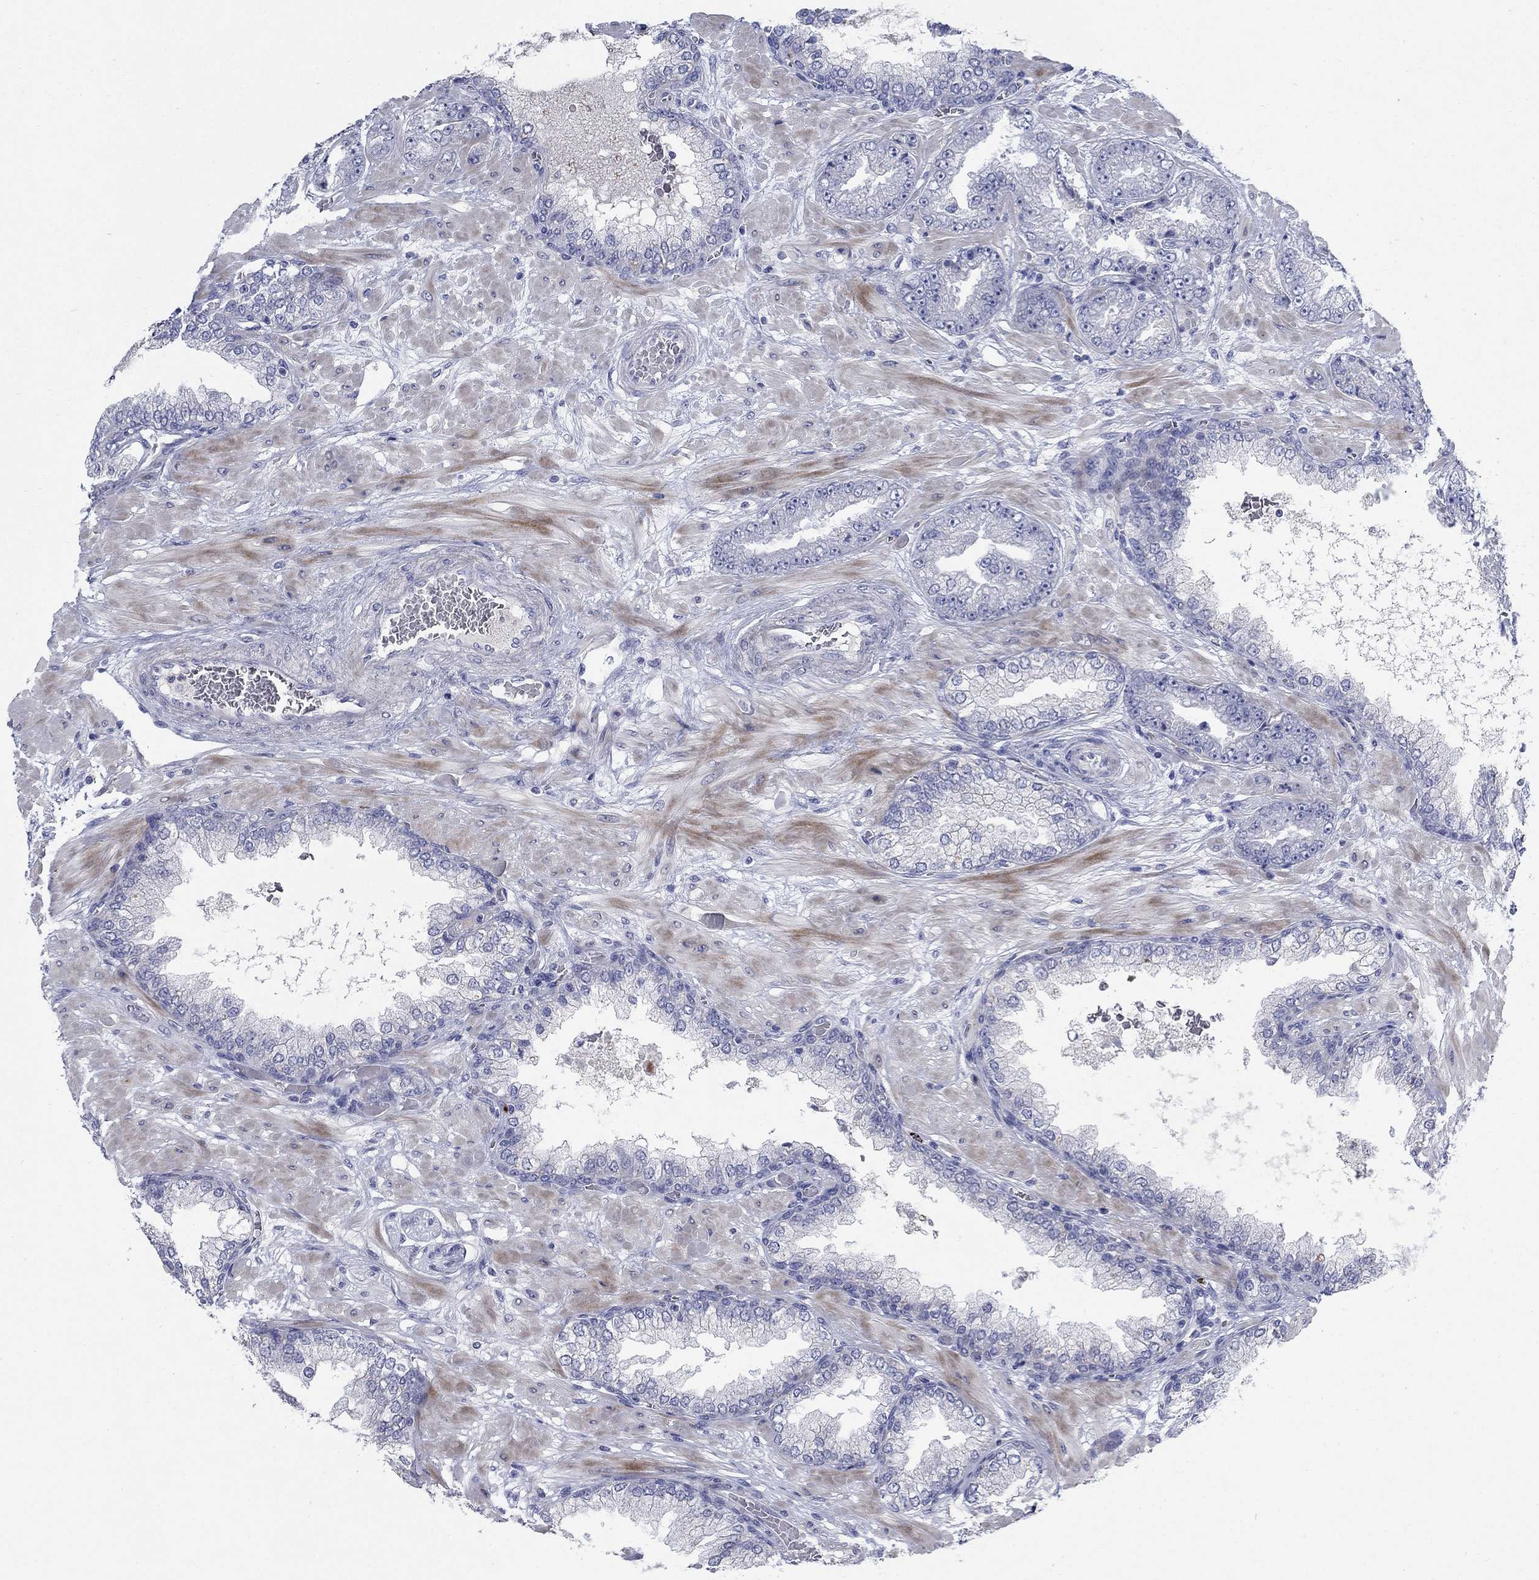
{"staining": {"intensity": "negative", "quantity": "none", "location": "none"}, "tissue": "prostate cancer", "cell_type": "Tumor cells", "image_type": "cancer", "snomed": [{"axis": "morphology", "description": "Adenocarcinoma, Low grade"}, {"axis": "topography", "description": "Prostate"}], "caption": "Immunohistochemistry (IHC) image of human prostate cancer stained for a protein (brown), which shows no expression in tumor cells.", "gene": "TMEM249", "patient": {"sex": "male", "age": 57}}